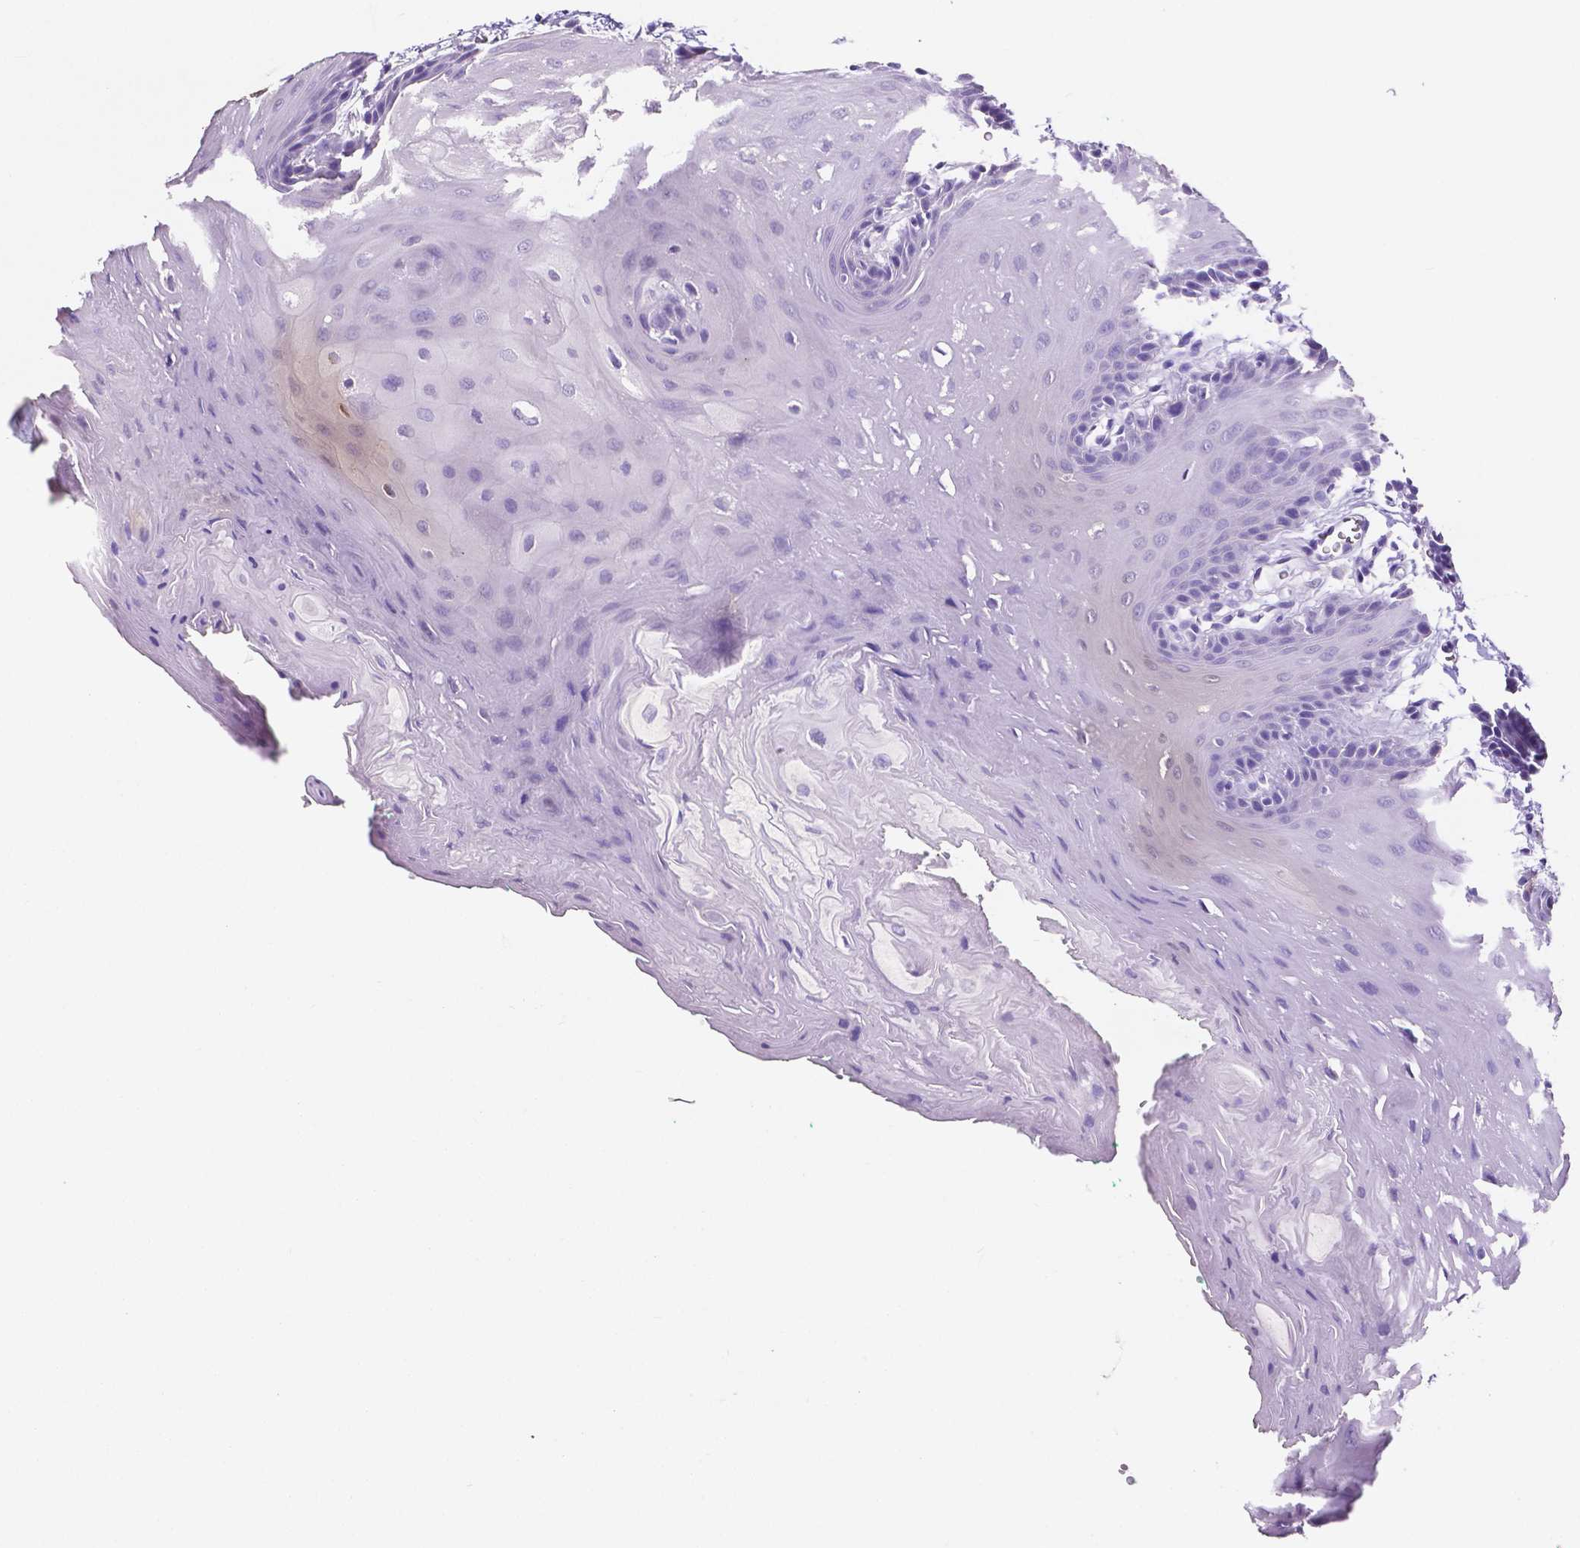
{"staining": {"intensity": "negative", "quantity": "none", "location": "none"}, "tissue": "oral mucosa", "cell_type": "Squamous epithelial cells", "image_type": "normal", "snomed": [{"axis": "morphology", "description": "Normal tissue, NOS"}, {"axis": "morphology", "description": "Squamous cell carcinoma, NOS"}, {"axis": "topography", "description": "Oral tissue"}, {"axis": "topography", "description": "Head-Neck"}], "caption": "The micrograph demonstrates no significant positivity in squamous epithelial cells of oral mucosa.", "gene": "SLC22A2", "patient": {"sex": "female", "age": 50}}